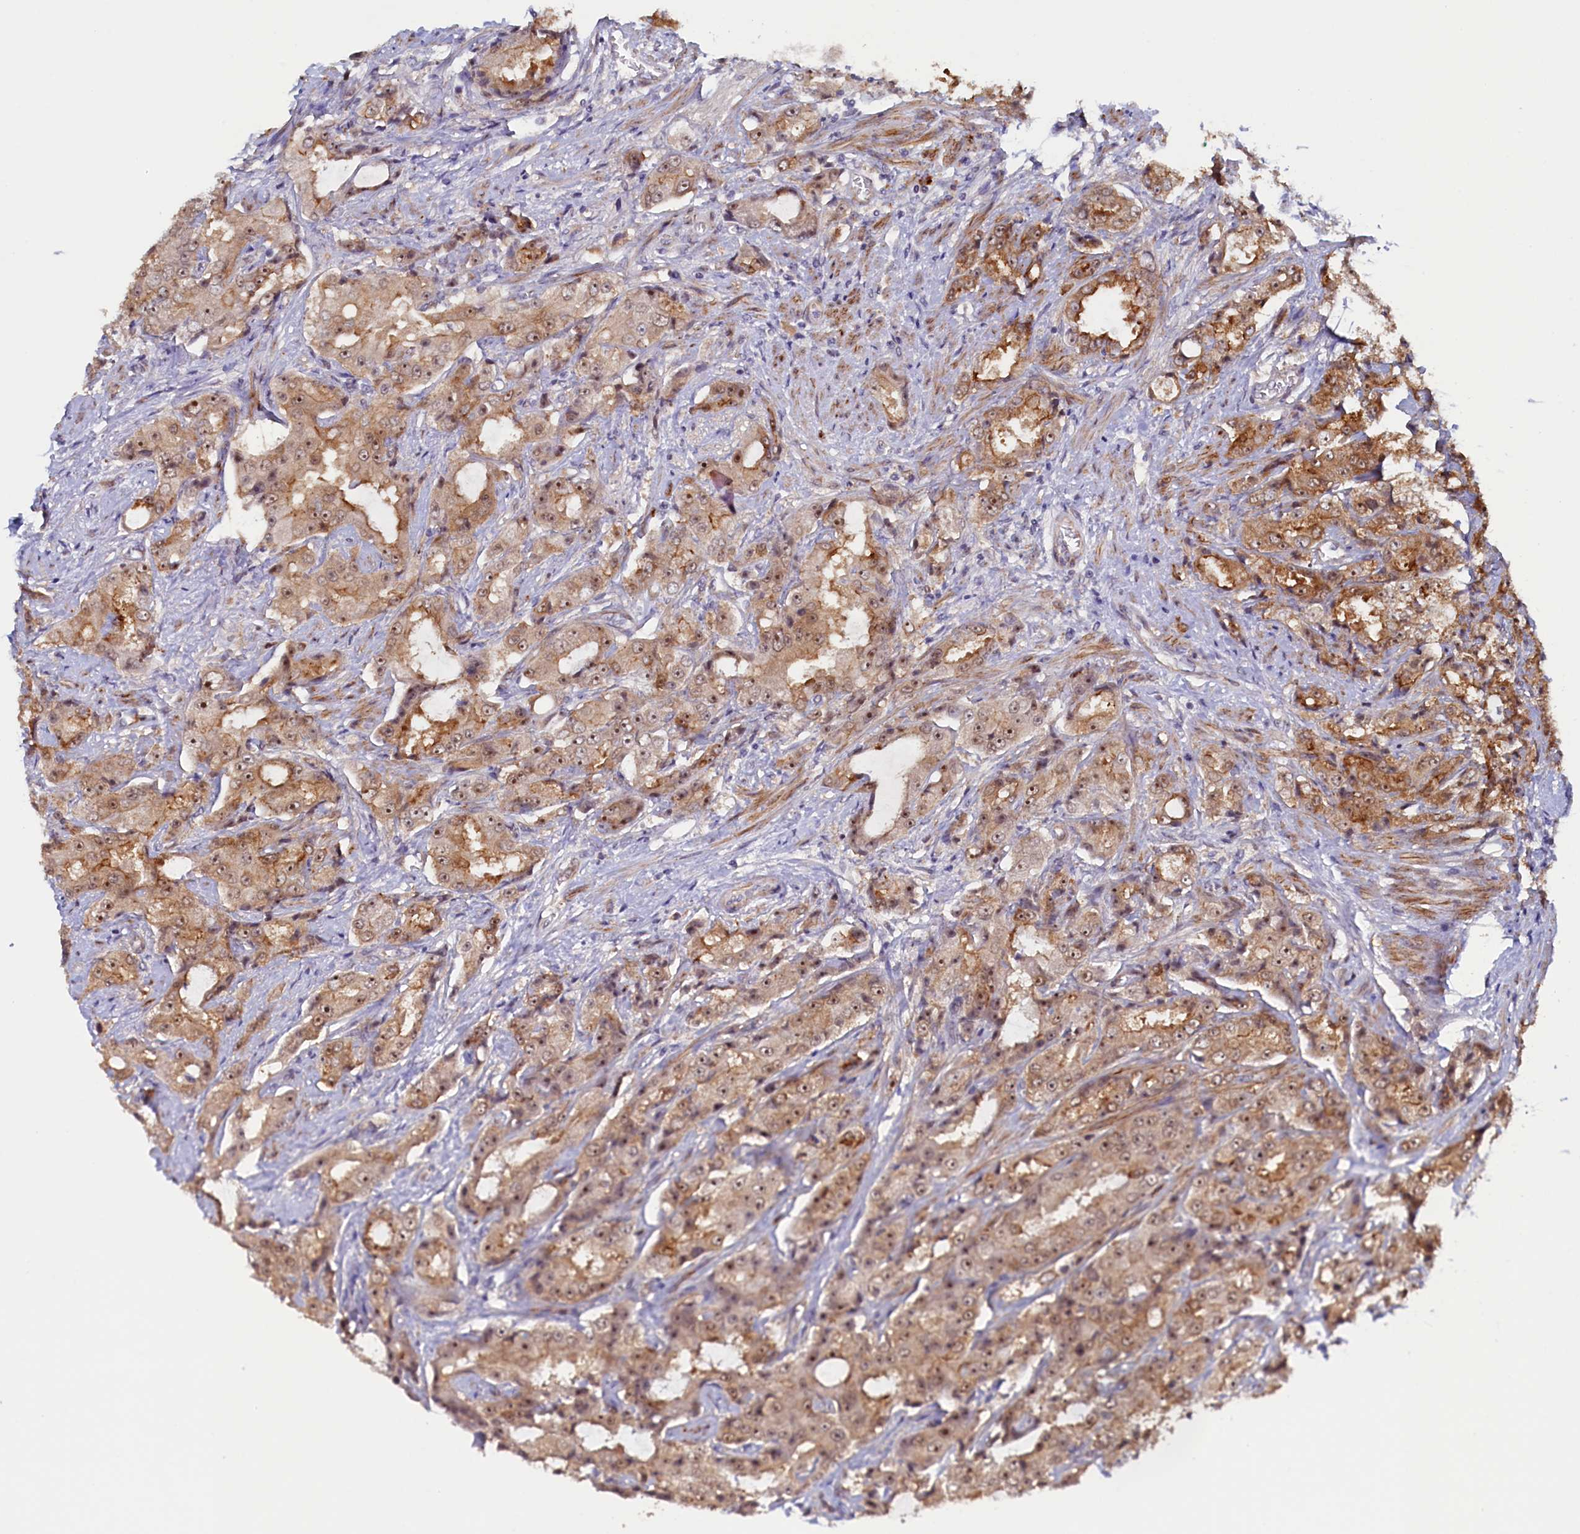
{"staining": {"intensity": "moderate", "quantity": ">75%", "location": "cytoplasmic/membranous,nuclear"}, "tissue": "prostate cancer", "cell_type": "Tumor cells", "image_type": "cancer", "snomed": [{"axis": "morphology", "description": "Adenocarcinoma, High grade"}, {"axis": "topography", "description": "Prostate"}], "caption": "A micrograph of prostate high-grade adenocarcinoma stained for a protein reveals moderate cytoplasmic/membranous and nuclear brown staining in tumor cells. Ihc stains the protein of interest in brown and the nuclei are stained blue.", "gene": "PACSIN3", "patient": {"sex": "male", "age": 73}}